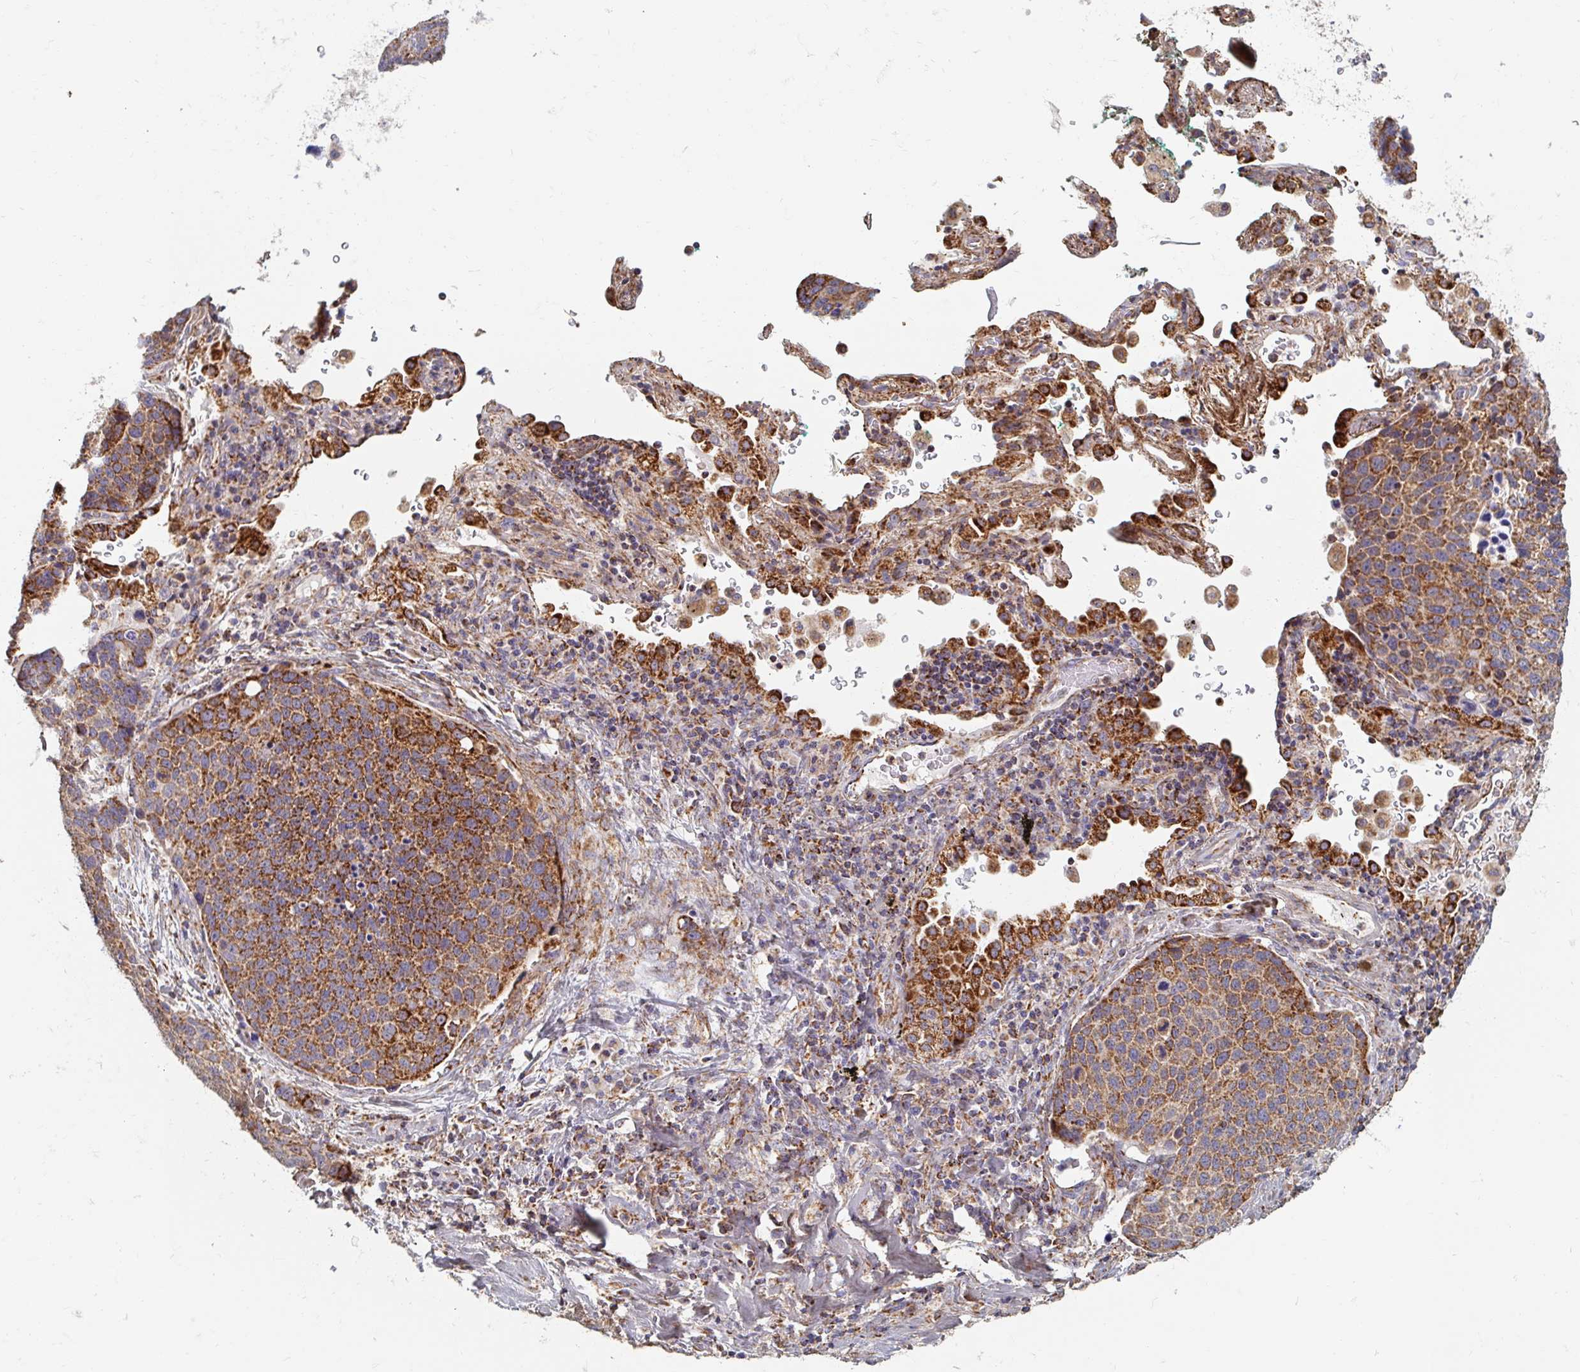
{"staining": {"intensity": "moderate", "quantity": ">75%", "location": "cytoplasmic/membranous"}, "tissue": "lung cancer", "cell_type": "Tumor cells", "image_type": "cancer", "snomed": [{"axis": "morphology", "description": "Squamous cell carcinoma, NOS"}, {"axis": "topography", "description": "Lymph node"}, {"axis": "topography", "description": "Lung"}], "caption": "Brown immunohistochemical staining in squamous cell carcinoma (lung) demonstrates moderate cytoplasmic/membranous positivity in about >75% of tumor cells.", "gene": "MAVS", "patient": {"sex": "male", "age": 61}}